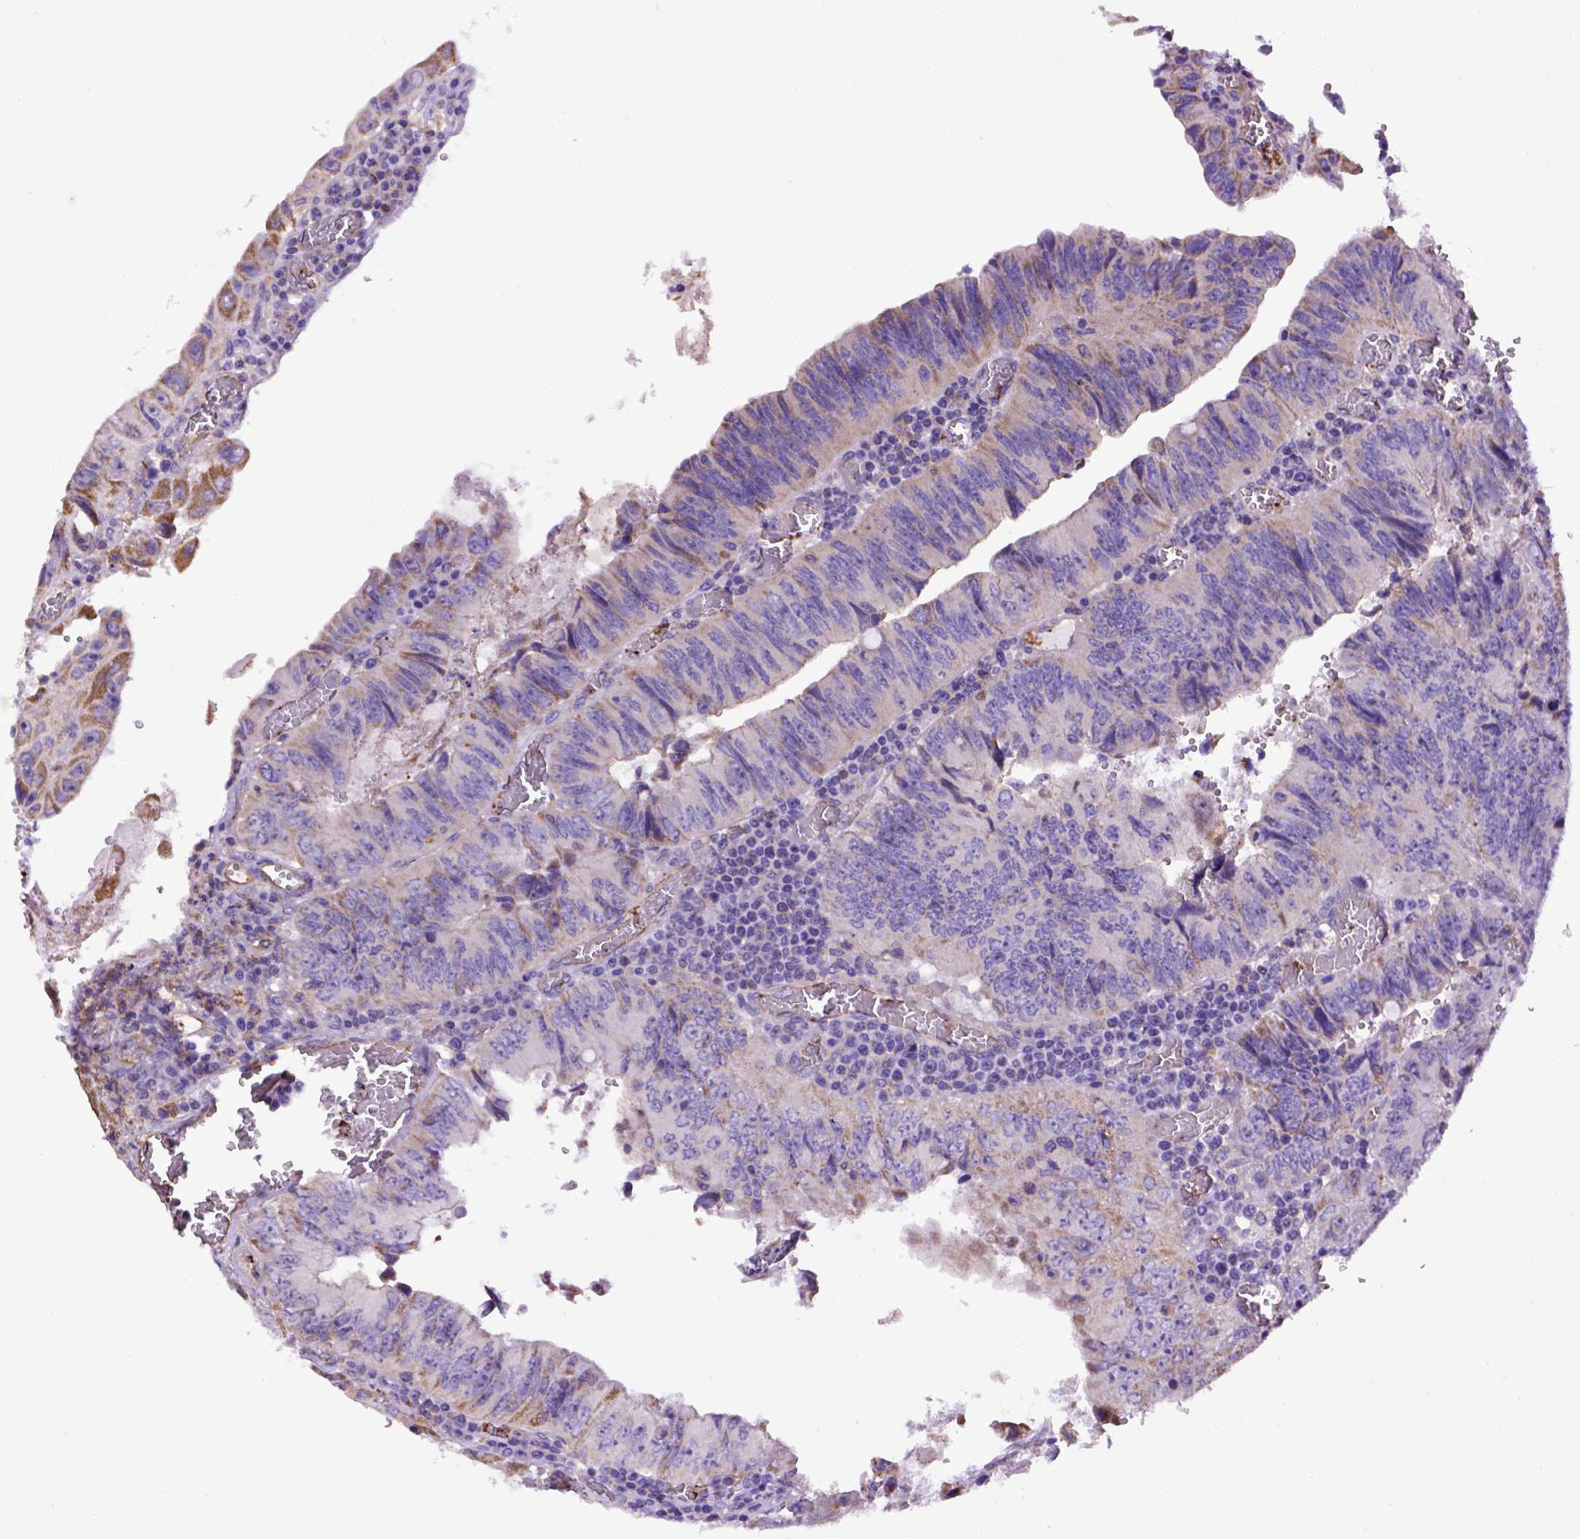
{"staining": {"intensity": "weak", "quantity": "25%-75%", "location": "cytoplasmic/membranous"}, "tissue": "colorectal cancer", "cell_type": "Tumor cells", "image_type": "cancer", "snomed": [{"axis": "morphology", "description": "Adenocarcinoma, NOS"}, {"axis": "topography", "description": "Colon"}], "caption": "Immunohistochemical staining of colorectal cancer (adenocarcinoma) demonstrates weak cytoplasmic/membranous protein expression in approximately 25%-75% of tumor cells.", "gene": "ASAH2", "patient": {"sex": "female", "age": 84}}